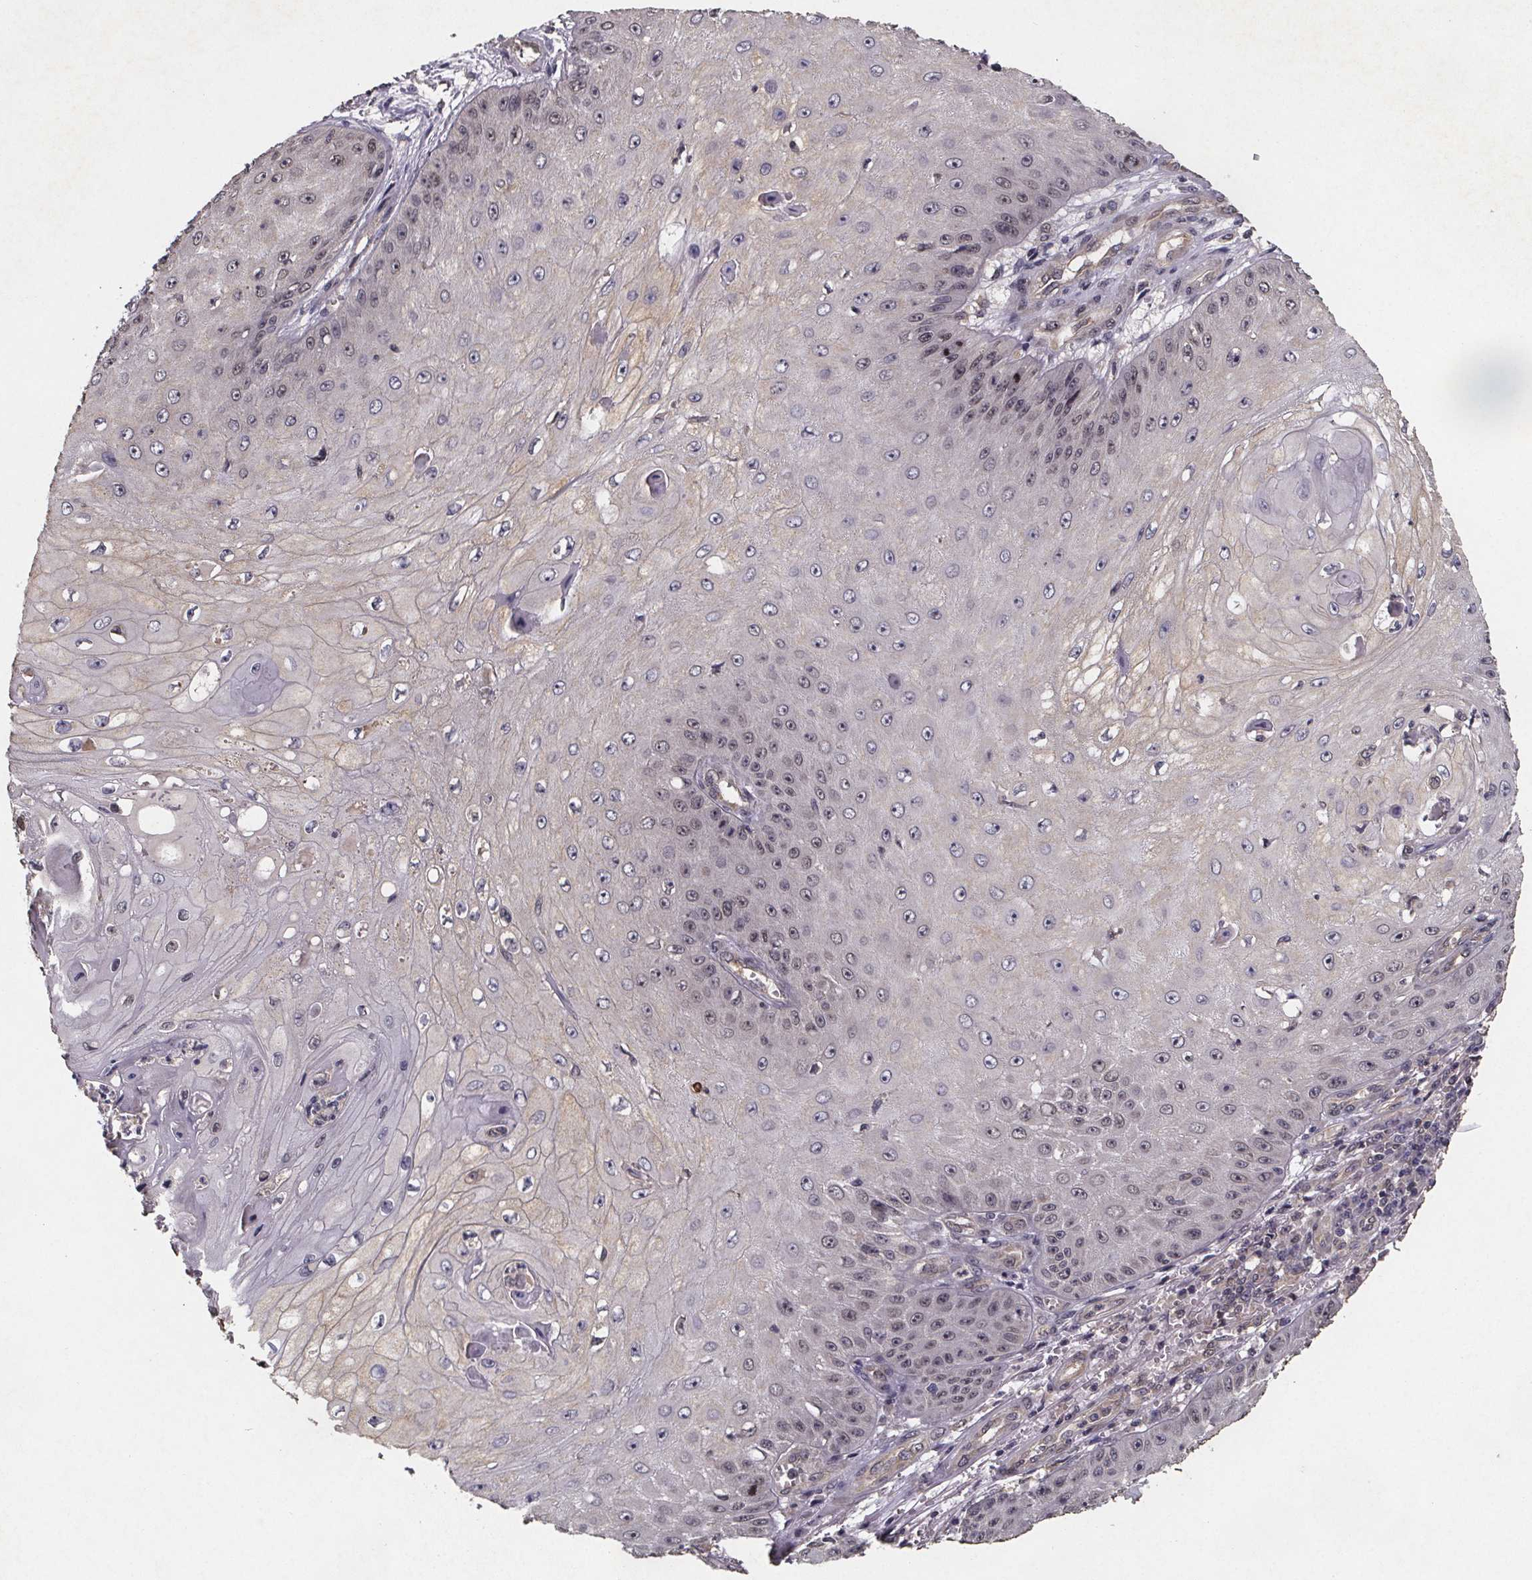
{"staining": {"intensity": "weak", "quantity": "<25%", "location": "nuclear"}, "tissue": "skin cancer", "cell_type": "Tumor cells", "image_type": "cancer", "snomed": [{"axis": "morphology", "description": "Squamous cell carcinoma, NOS"}, {"axis": "topography", "description": "Skin"}], "caption": "Tumor cells are negative for brown protein staining in squamous cell carcinoma (skin). Brightfield microscopy of immunohistochemistry (IHC) stained with DAB (3,3'-diaminobenzidine) (brown) and hematoxylin (blue), captured at high magnification.", "gene": "PIERCE2", "patient": {"sex": "male", "age": 70}}